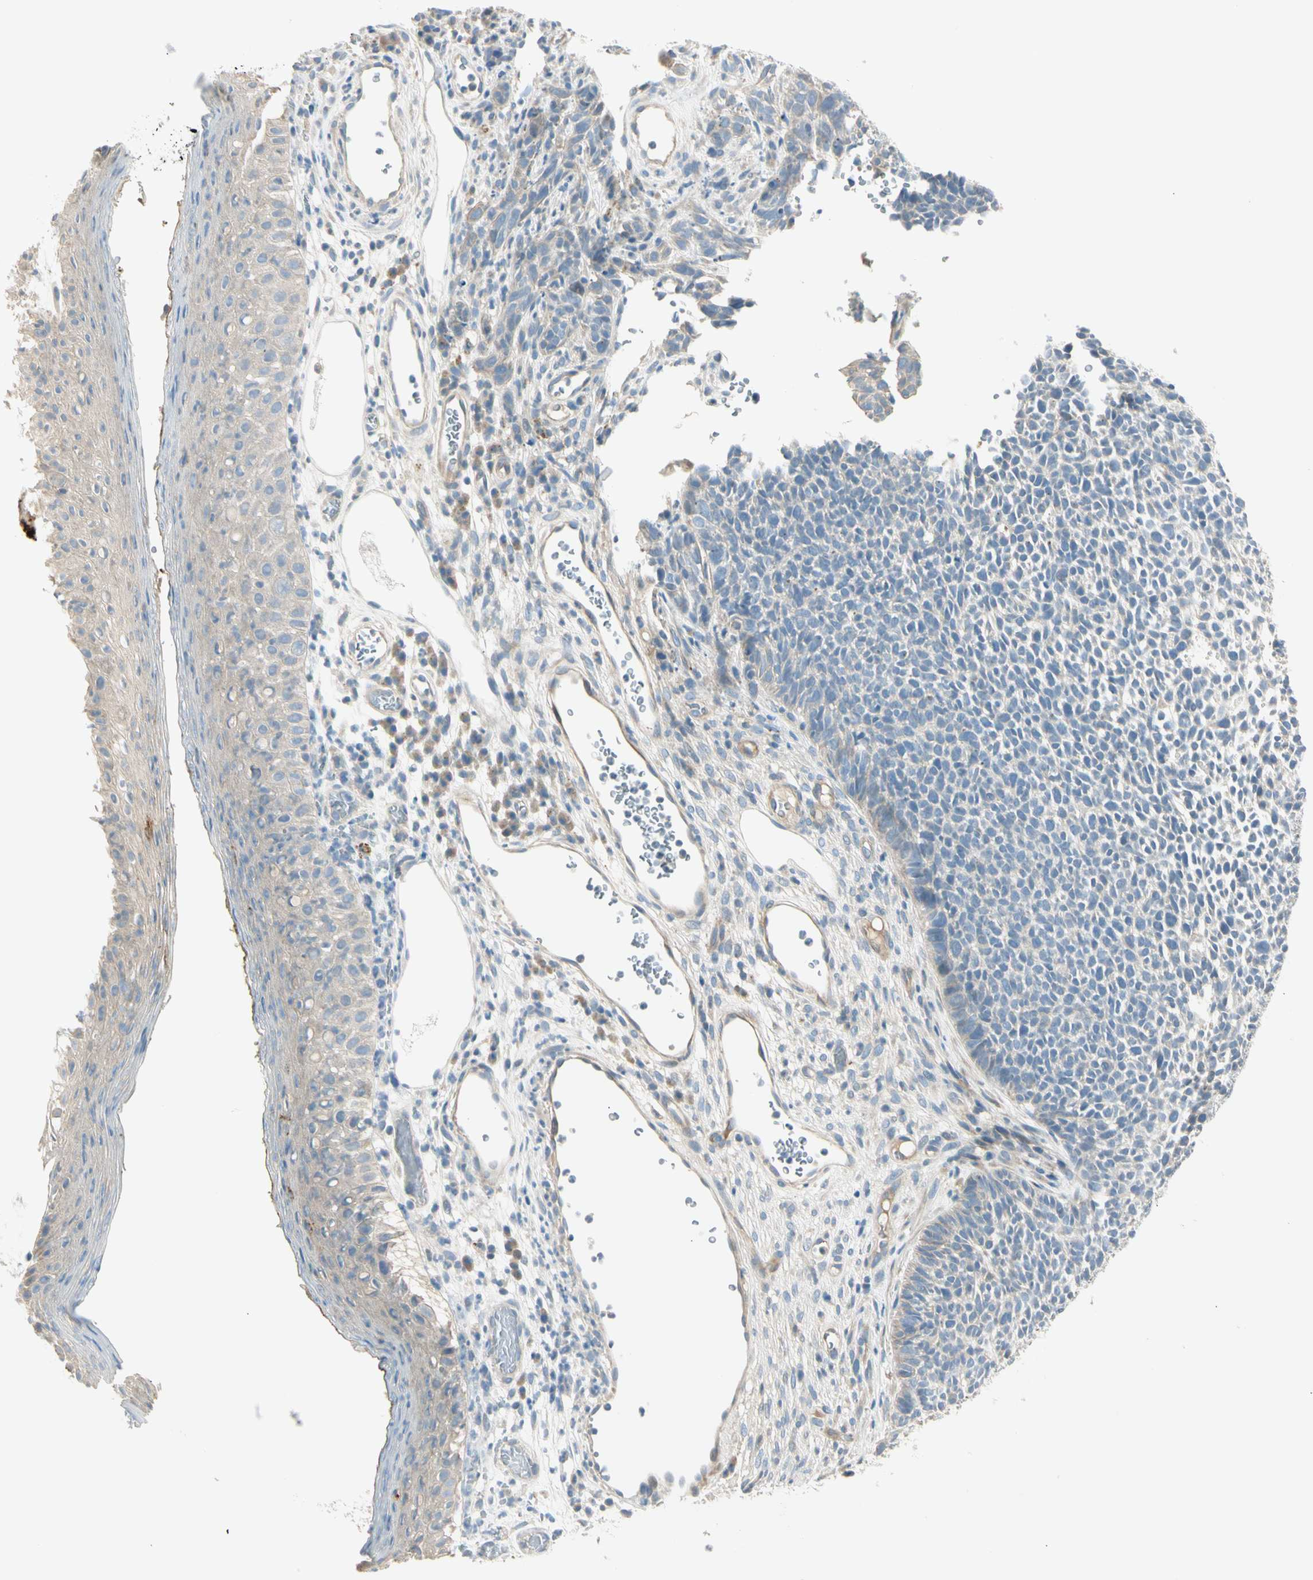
{"staining": {"intensity": "negative", "quantity": "none", "location": "none"}, "tissue": "skin cancer", "cell_type": "Tumor cells", "image_type": "cancer", "snomed": [{"axis": "morphology", "description": "Basal cell carcinoma"}, {"axis": "topography", "description": "Skin"}], "caption": "IHC image of basal cell carcinoma (skin) stained for a protein (brown), which exhibits no staining in tumor cells.", "gene": "ADGRA3", "patient": {"sex": "female", "age": 84}}